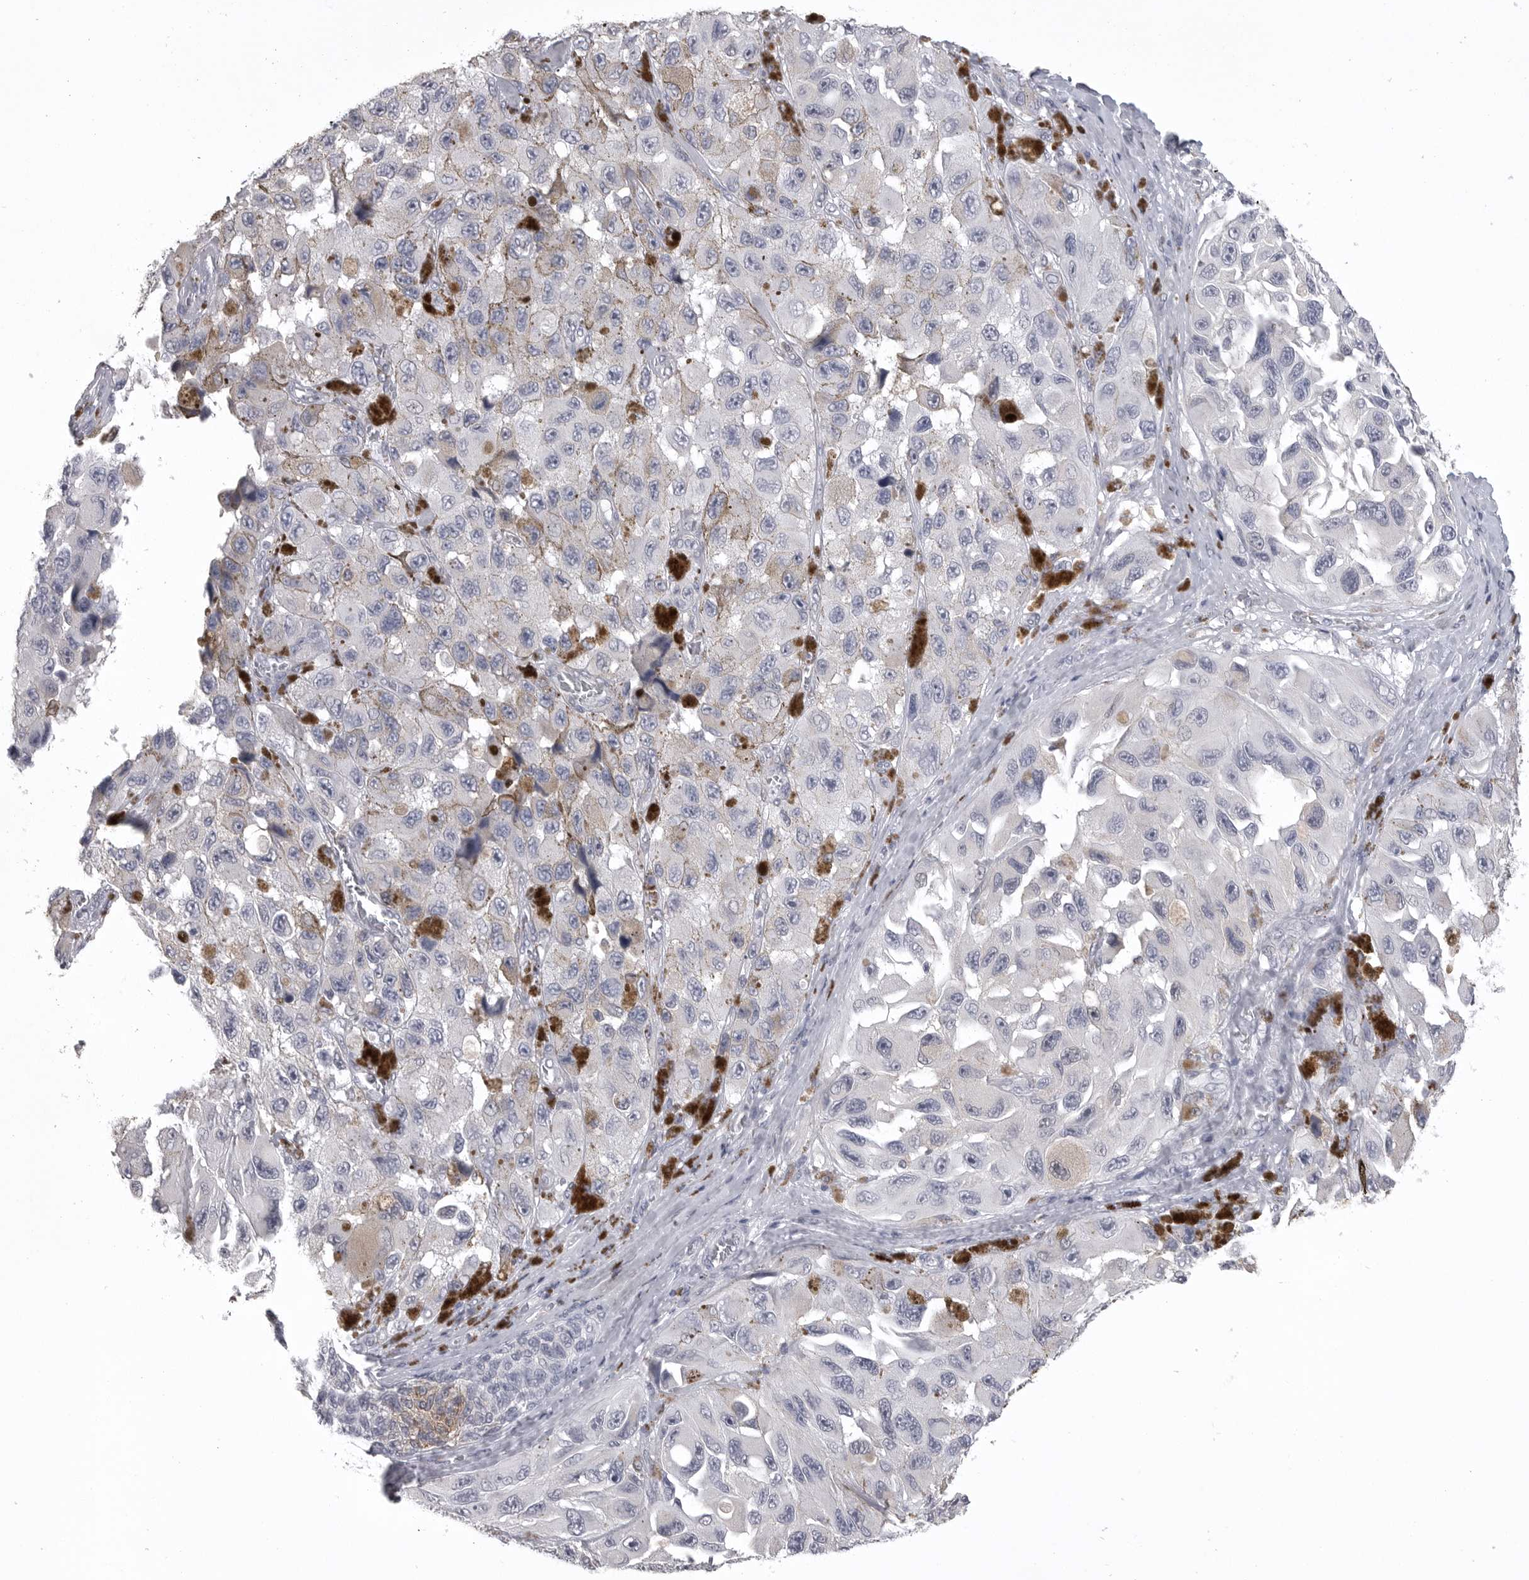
{"staining": {"intensity": "negative", "quantity": "none", "location": "none"}, "tissue": "melanoma", "cell_type": "Tumor cells", "image_type": "cancer", "snomed": [{"axis": "morphology", "description": "Malignant melanoma, NOS"}, {"axis": "topography", "description": "Skin"}], "caption": "This is an immunohistochemistry (IHC) image of malignant melanoma. There is no staining in tumor cells.", "gene": "SERPING1", "patient": {"sex": "female", "age": 73}}